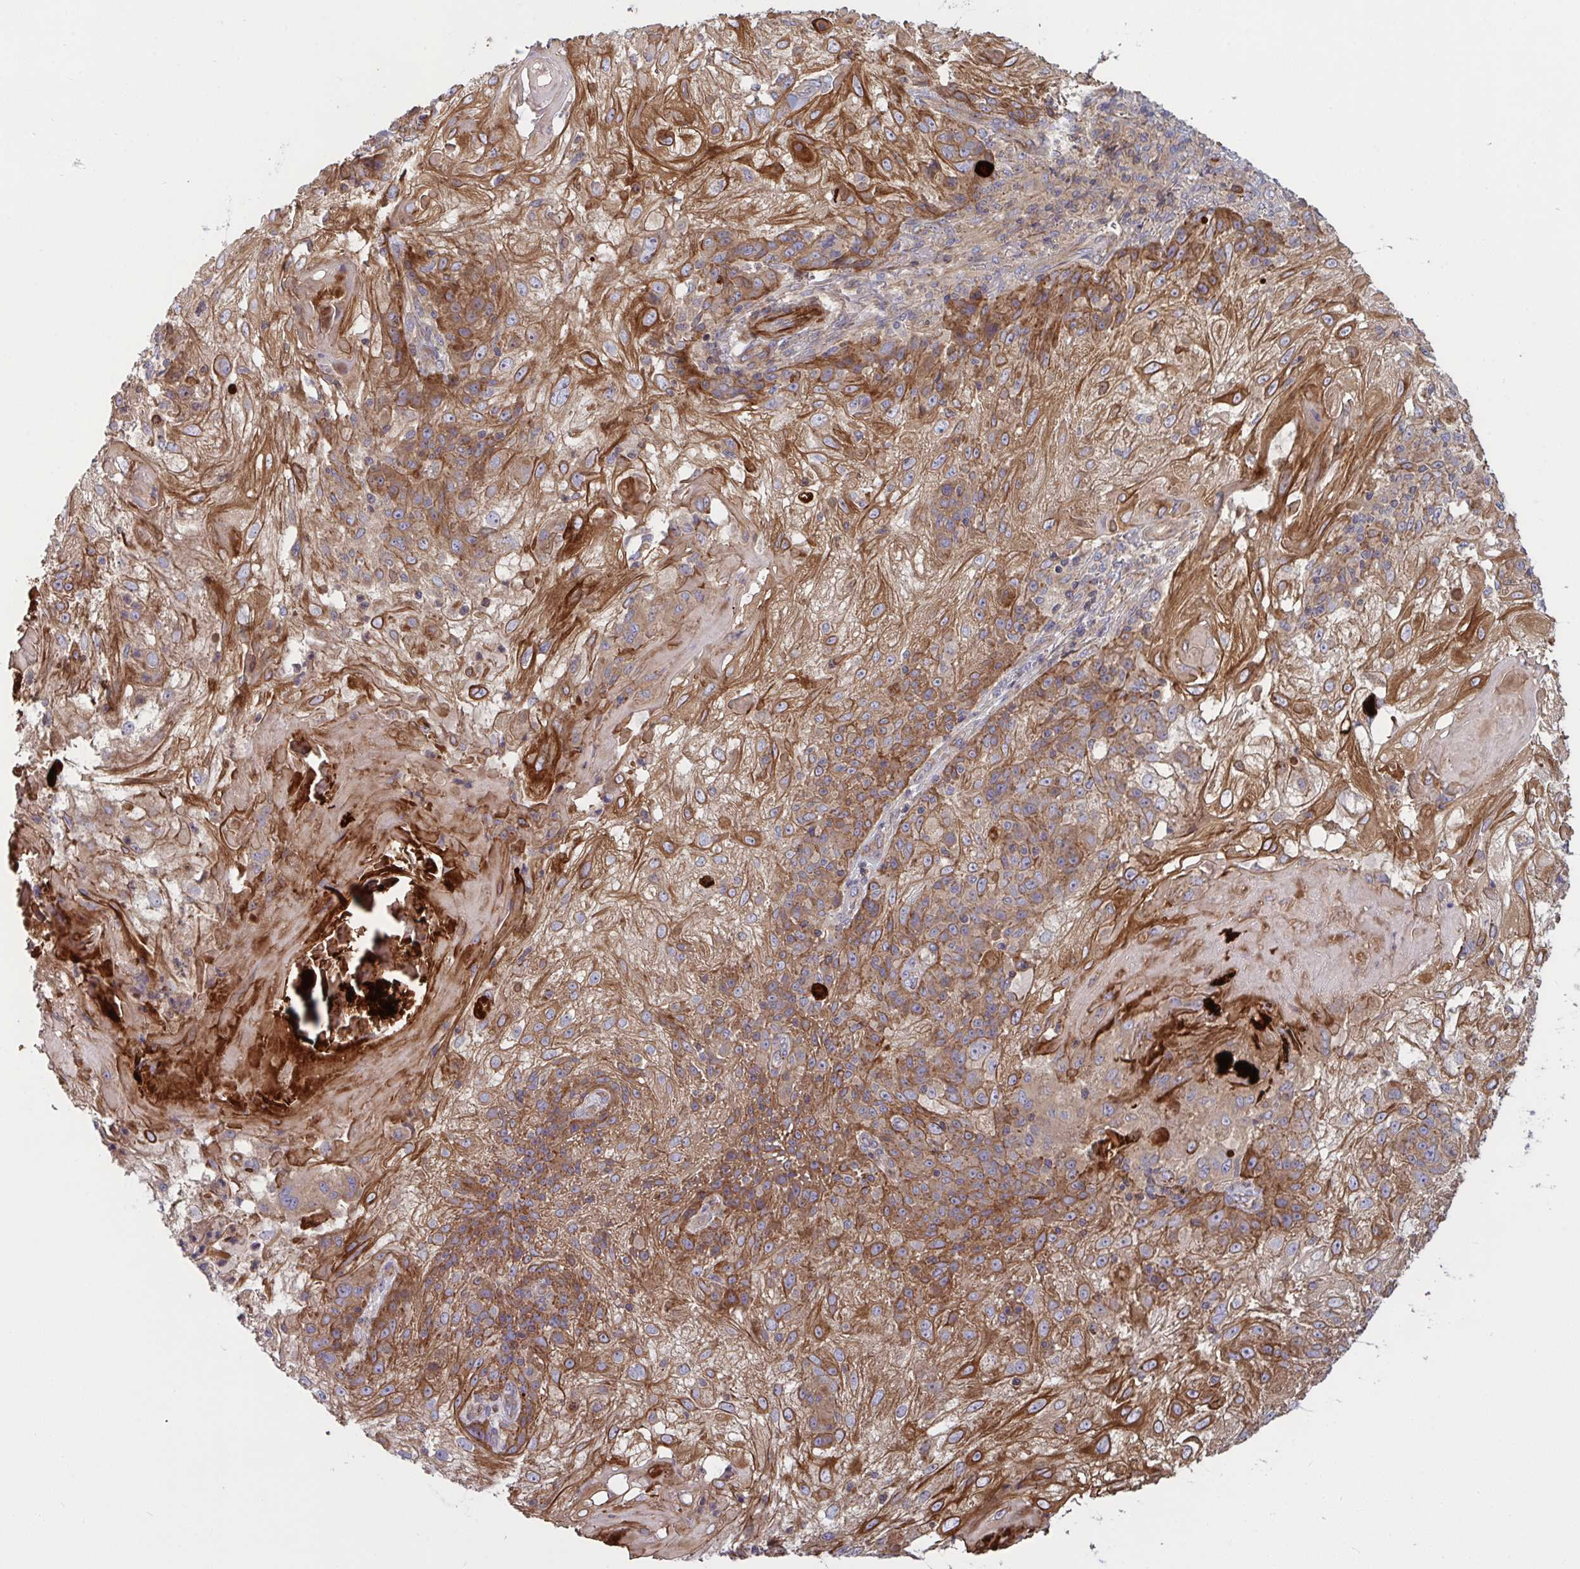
{"staining": {"intensity": "moderate", "quantity": ">75%", "location": "cytoplasmic/membranous"}, "tissue": "skin cancer", "cell_type": "Tumor cells", "image_type": "cancer", "snomed": [{"axis": "morphology", "description": "Normal tissue, NOS"}, {"axis": "morphology", "description": "Squamous cell carcinoma, NOS"}, {"axis": "topography", "description": "Skin"}], "caption": "Immunohistochemistry photomicrograph of human squamous cell carcinoma (skin) stained for a protein (brown), which demonstrates medium levels of moderate cytoplasmic/membranous expression in about >75% of tumor cells.", "gene": "TANK", "patient": {"sex": "female", "age": 83}}